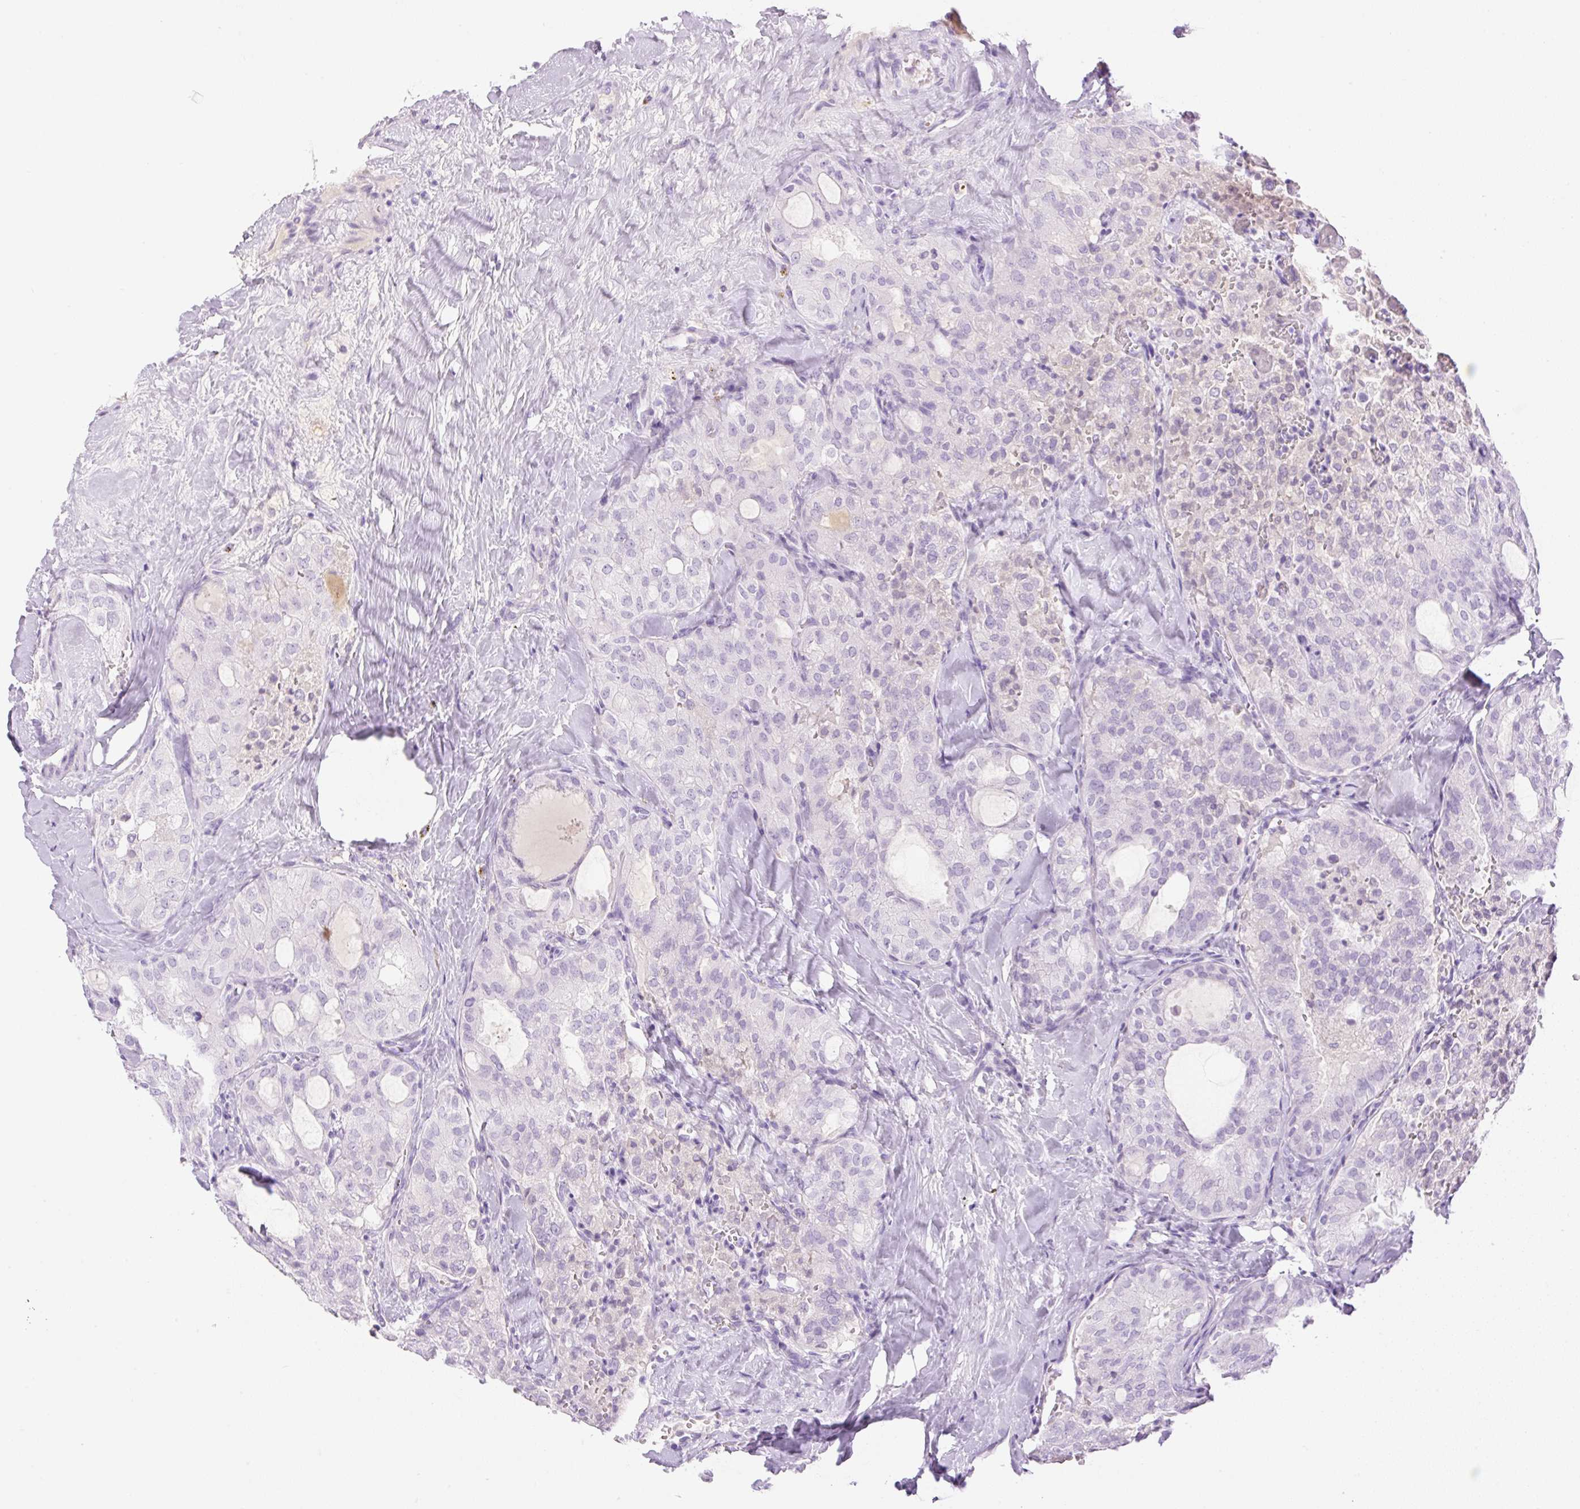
{"staining": {"intensity": "negative", "quantity": "none", "location": "none"}, "tissue": "thyroid cancer", "cell_type": "Tumor cells", "image_type": "cancer", "snomed": [{"axis": "morphology", "description": "Follicular adenoma carcinoma, NOS"}, {"axis": "topography", "description": "Thyroid gland"}], "caption": "A histopathology image of human follicular adenoma carcinoma (thyroid) is negative for staining in tumor cells.", "gene": "PALM3", "patient": {"sex": "male", "age": 75}}